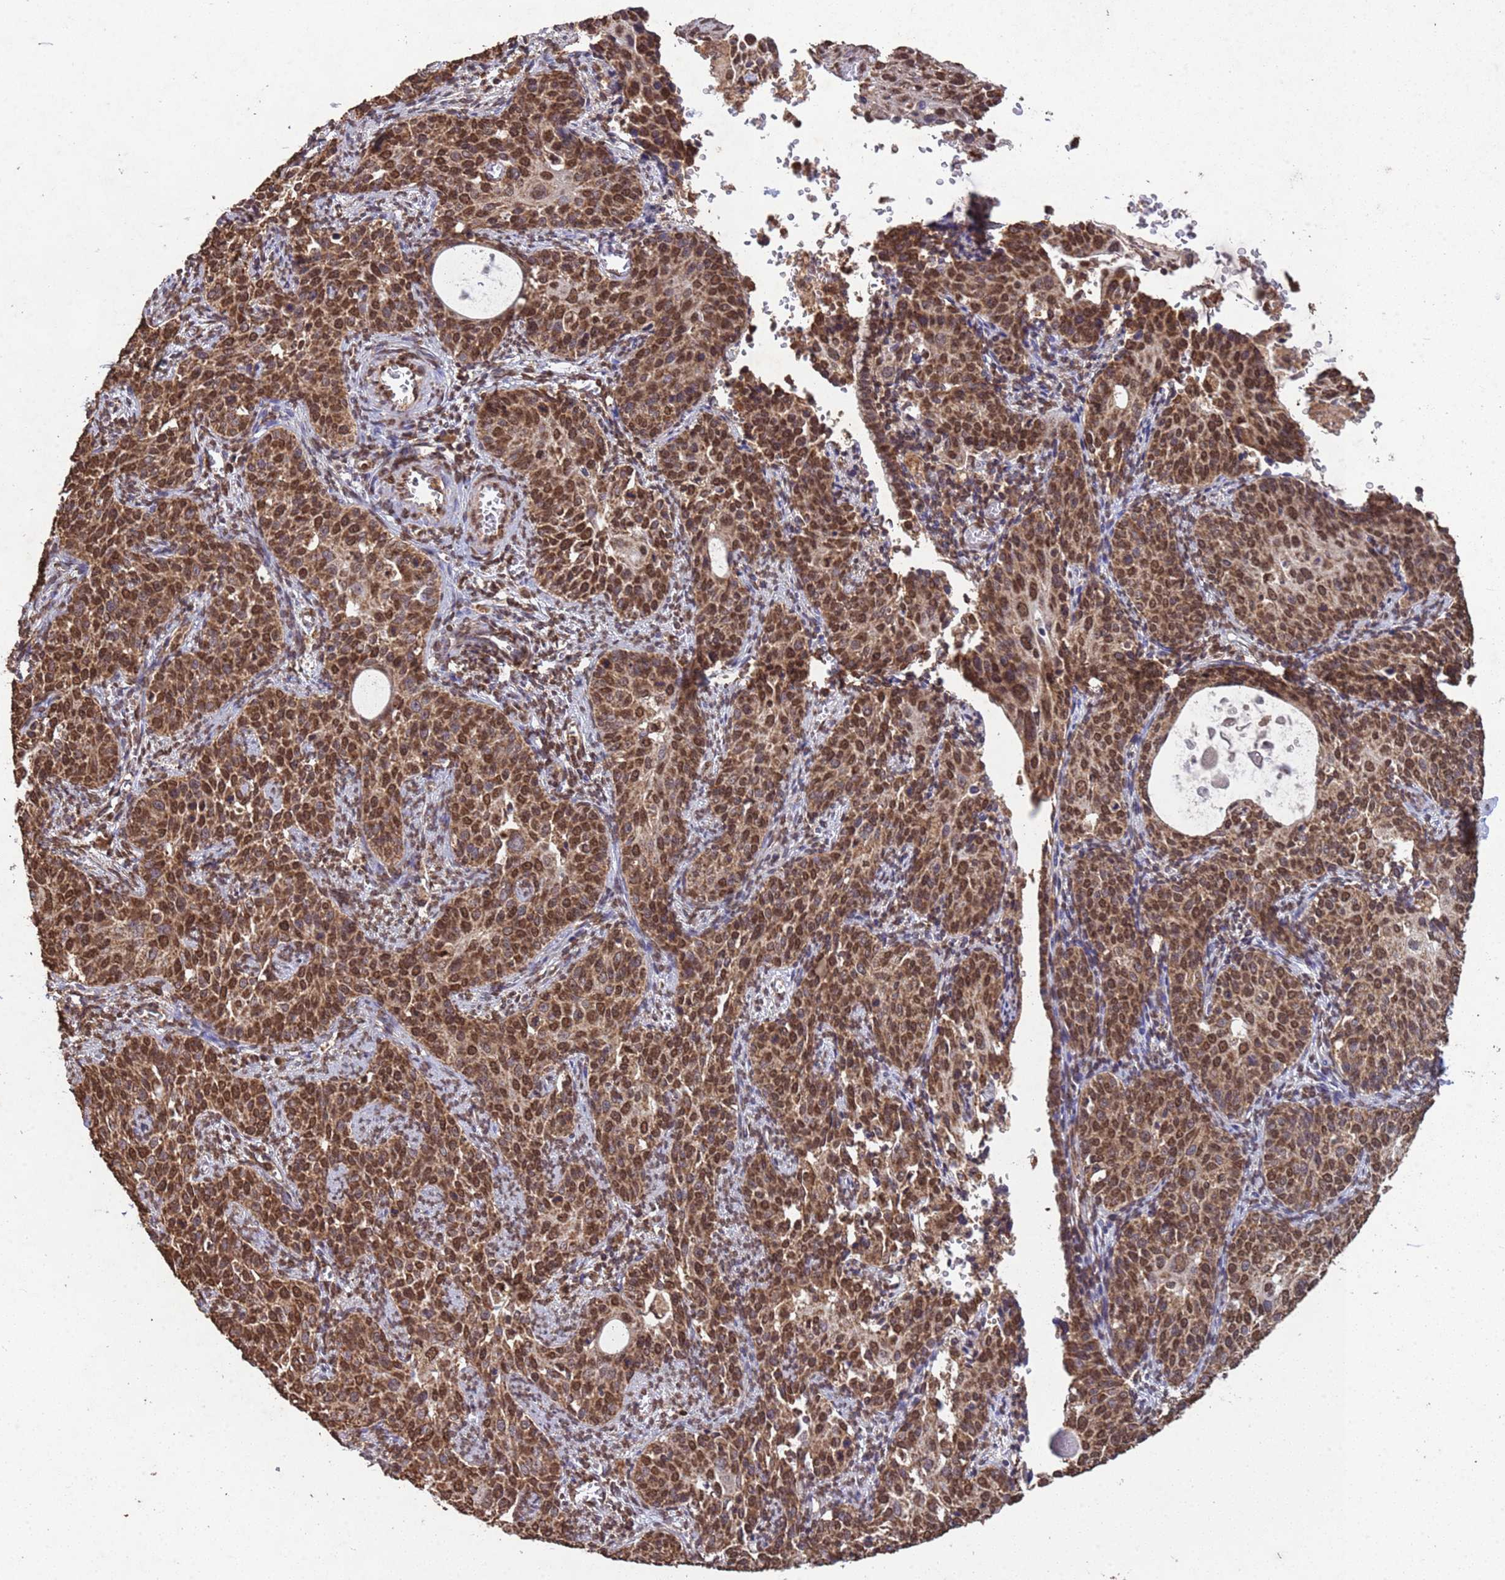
{"staining": {"intensity": "strong", "quantity": ">75%", "location": "cytoplasmic/membranous,nuclear"}, "tissue": "cervical cancer", "cell_type": "Tumor cells", "image_type": "cancer", "snomed": [{"axis": "morphology", "description": "Squamous cell carcinoma, NOS"}, {"axis": "topography", "description": "Cervix"}], "caption": "Strong cytoplasmic/membranous and nuclear expression for a protein is appreciated in approximately >75% of tumor cells of squamous cell carcinoma (cervical) using IHC.", "gene": "HDAC10", "patient": {"sex": "female", "age": 44}}